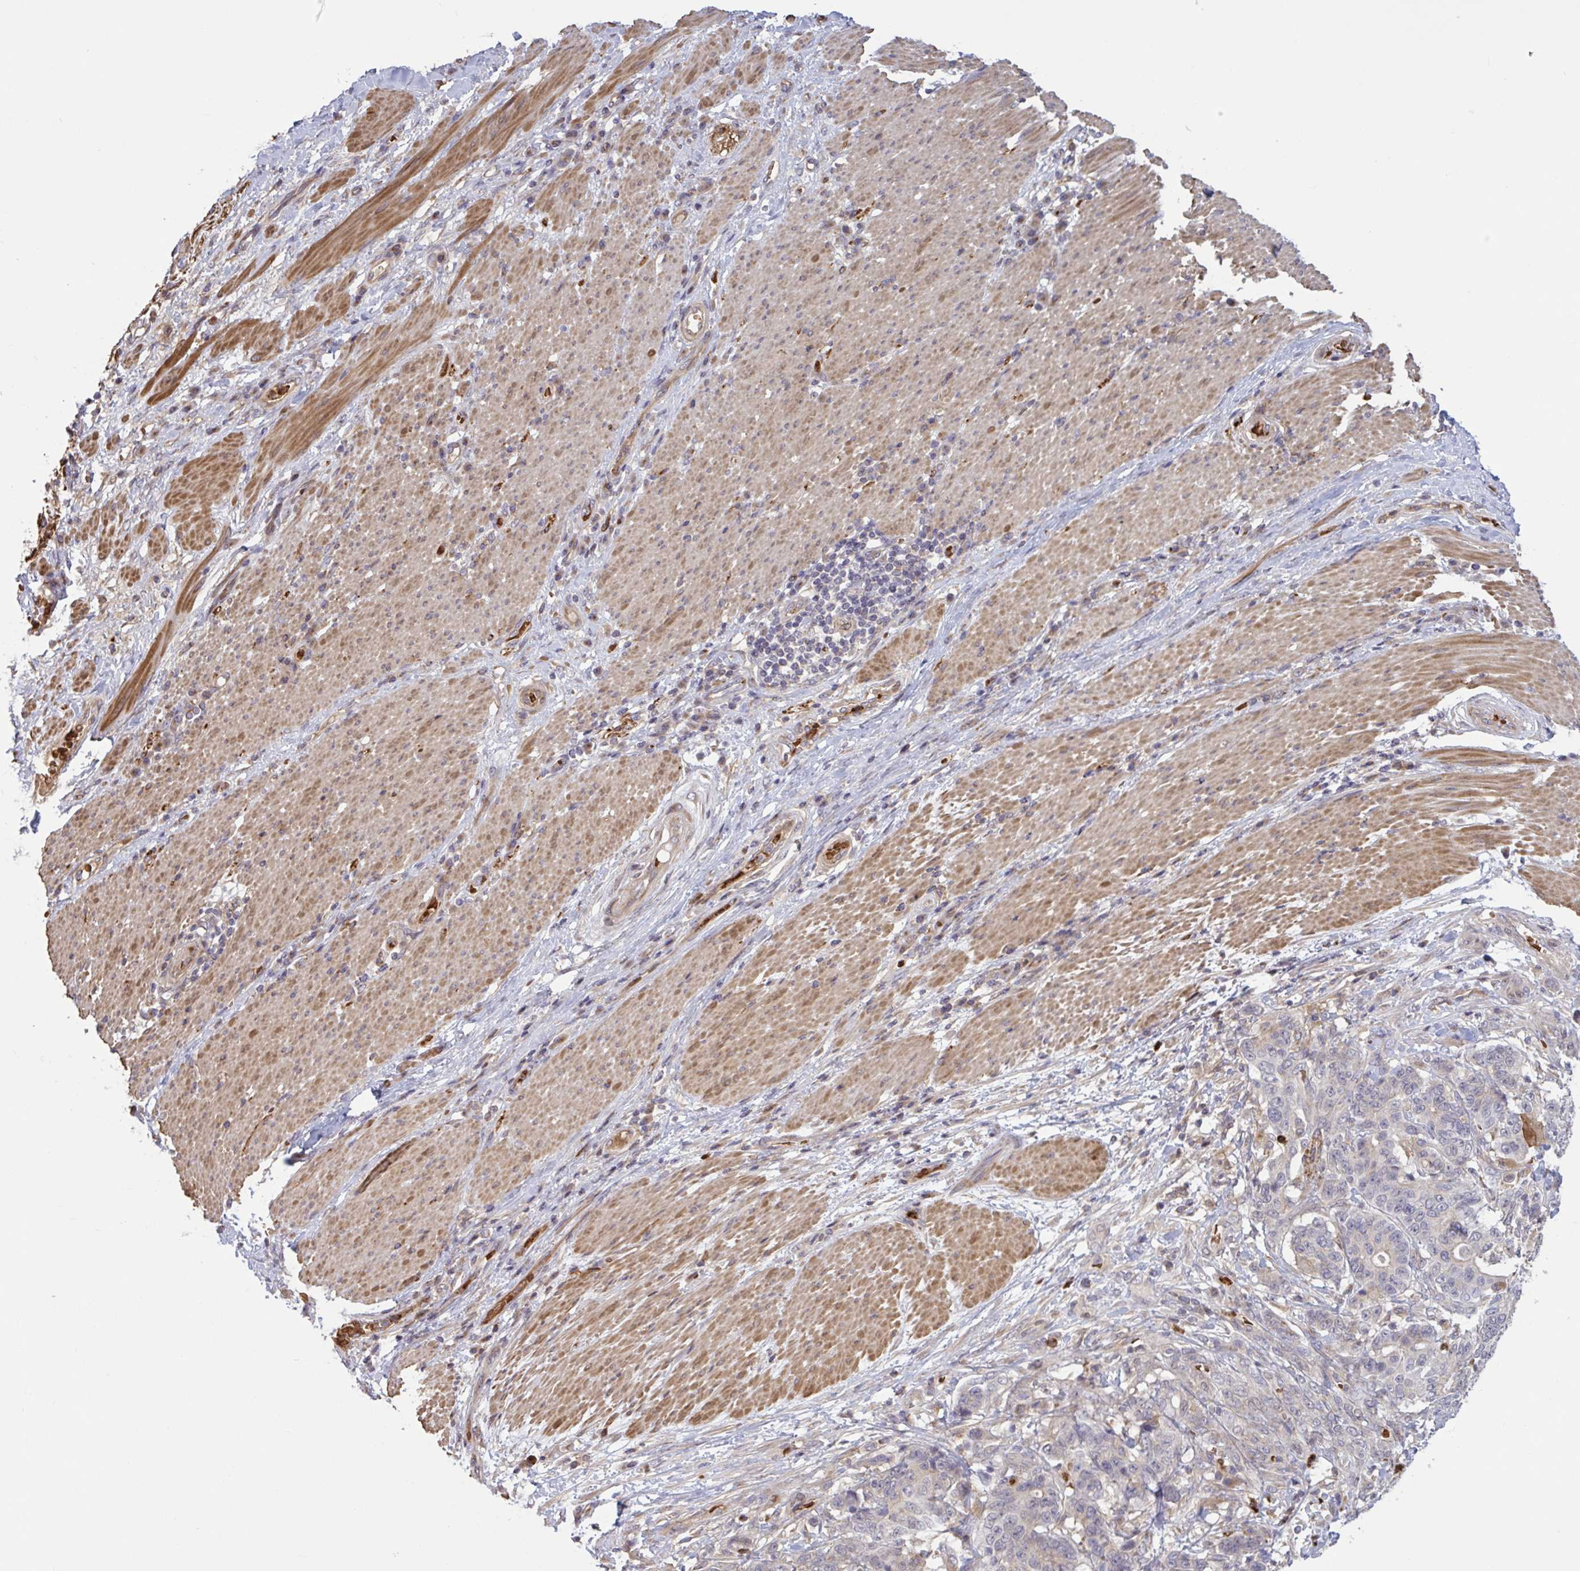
{"staining": {"intensity": "negative", "quantity": "none", "location": "none"}, "tissue": "stomach cancer", "cell_type": "Tumor cells", "image_type": "cancer", "snomed": [{"axis": "morphology", "description": "Normal tissue, NOS"}, {"axis": "morphology", "description": "Adenocarcinoma, NOS"}, {"axis": "topography", "description": "Stomach"}], "caption": "Stomach adenocarcinoma was stained to show a protein in brown. There is no significant expression in tumor cells. Nuclei are stained in blue.", "gene": "IL1R1", "patient": {"sex": "female", "age": 64}}